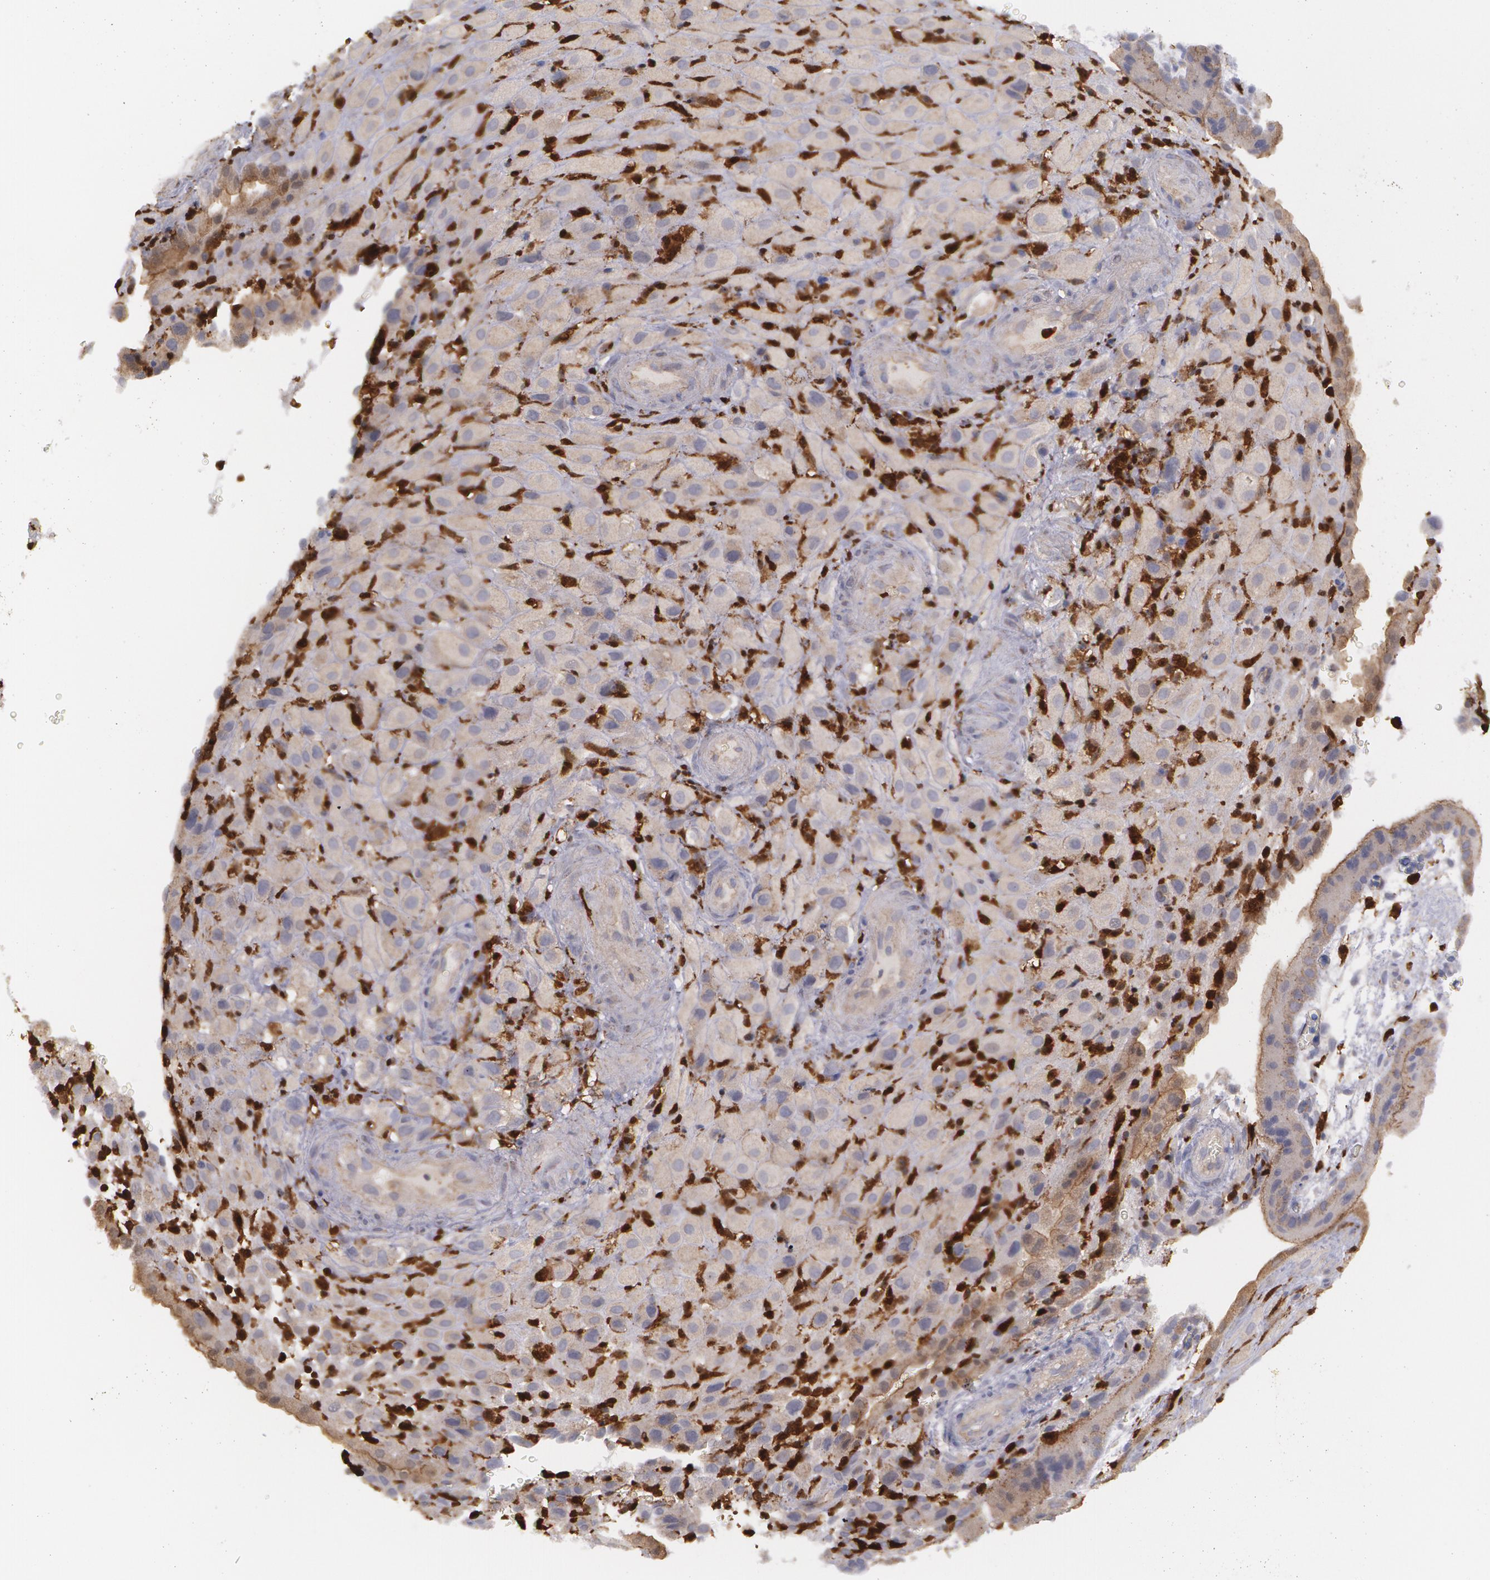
{"staining": {"intensity": "weak", "quantity": ">75%", "location": "cytoplasmic/membranous"}, "tissue": "placenta", "cell_type": "Decidual cells", "image_type": "normal", "snomed": [{"axis": "morphology", "description": "Normal tissue, NOS"}, {"axis": "topography", "description": "Placenta"}], "caption": "A photomicrograph of placenta stained for a protein demonstrates weak cytoplasmic/membranous brown staining in decidual cells.", "gene": "SYK", "patient": {"sex": "female", "age": 19}}